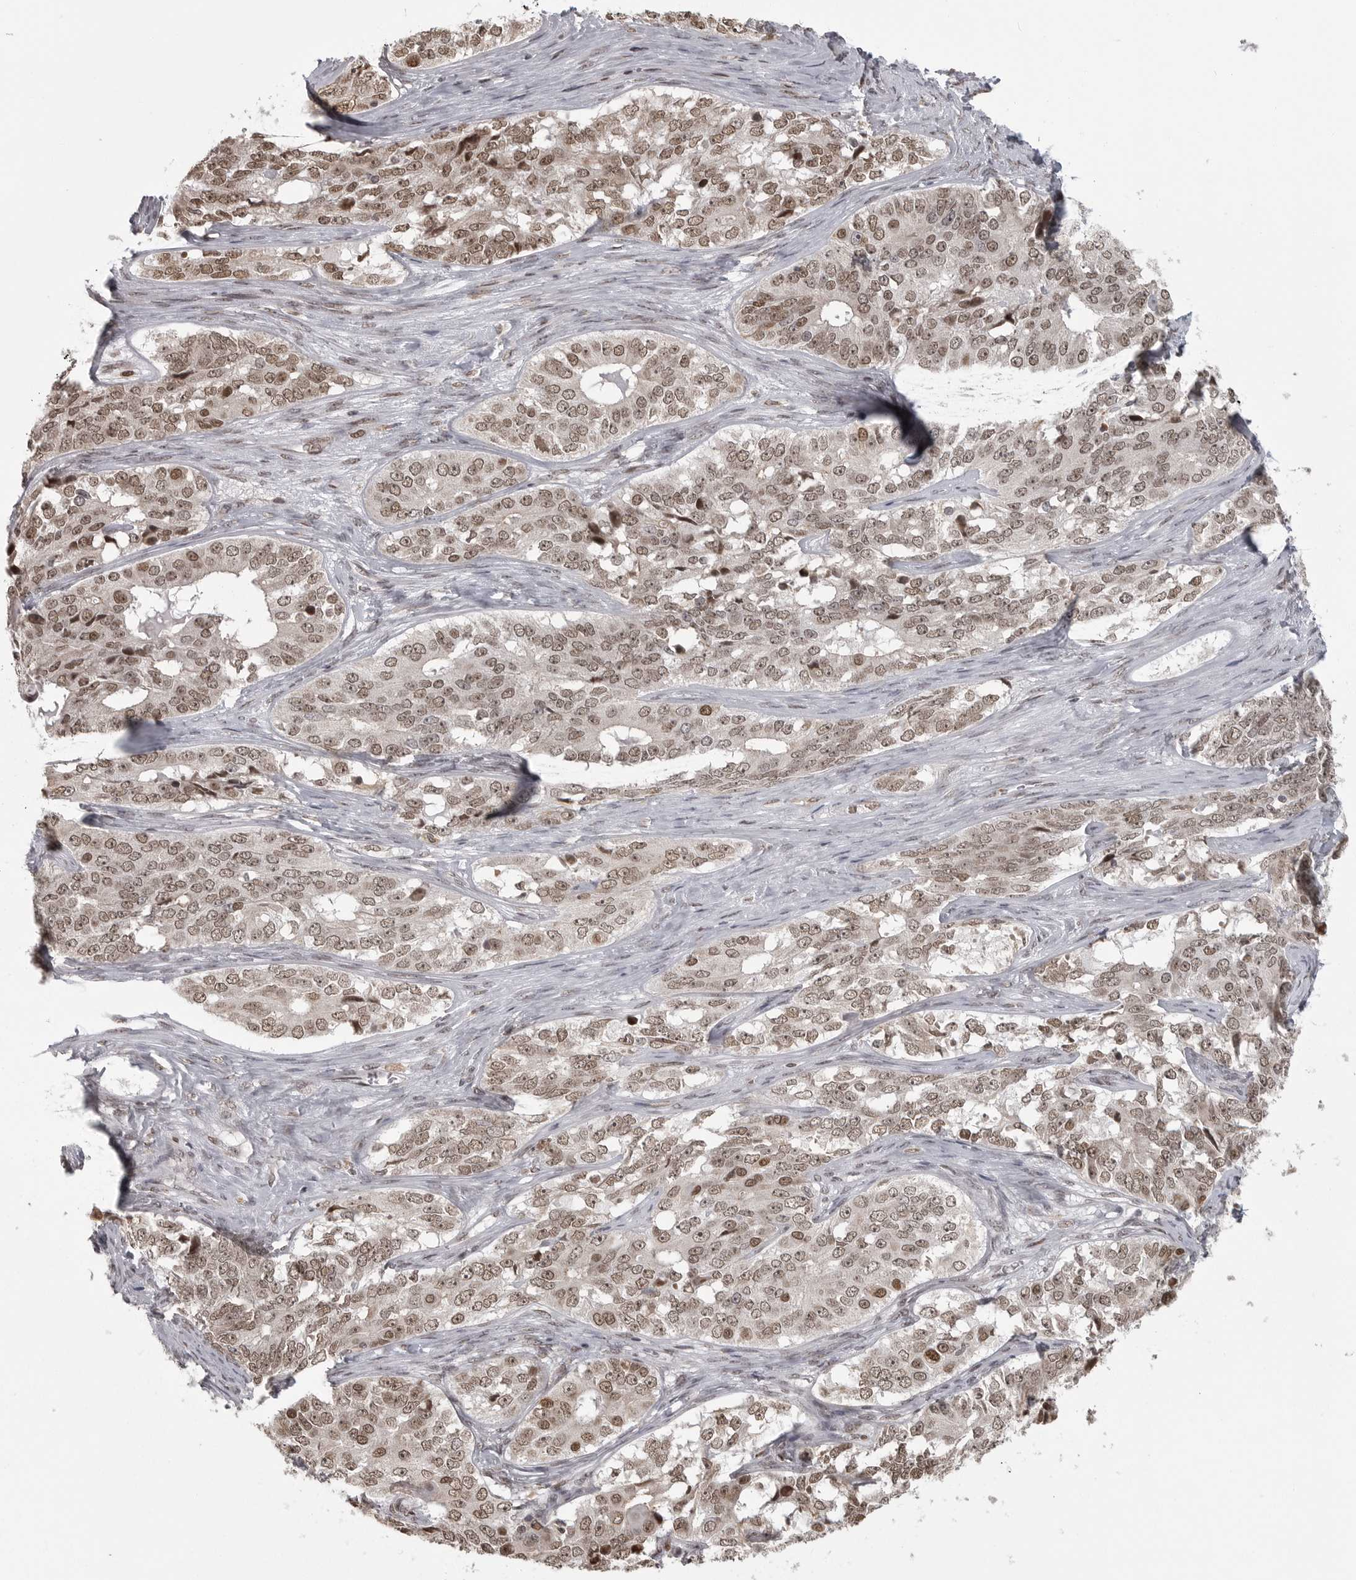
{"staining": {"intensity": "moderate", "quantity": ">75%", "location": "nuclear"}, "tissue": "ovarian cancer", "cell_type": "Tumor cells", "image_type": "cancer", "snomed": [{"axis": "morphology", "description": "Carcinoma, endometroid"}, {"axis": "topography", "description": "Ovary"}], "caption": "Immunohistochemistry (IHC) of human endometroid carcinoma (ovarian) demonstrates medium levels of moderate nuclear staining in approximately >75% of tumor cells.", "gene": "ISG20L2", "patient": {"sex": "female", "age": 51}}